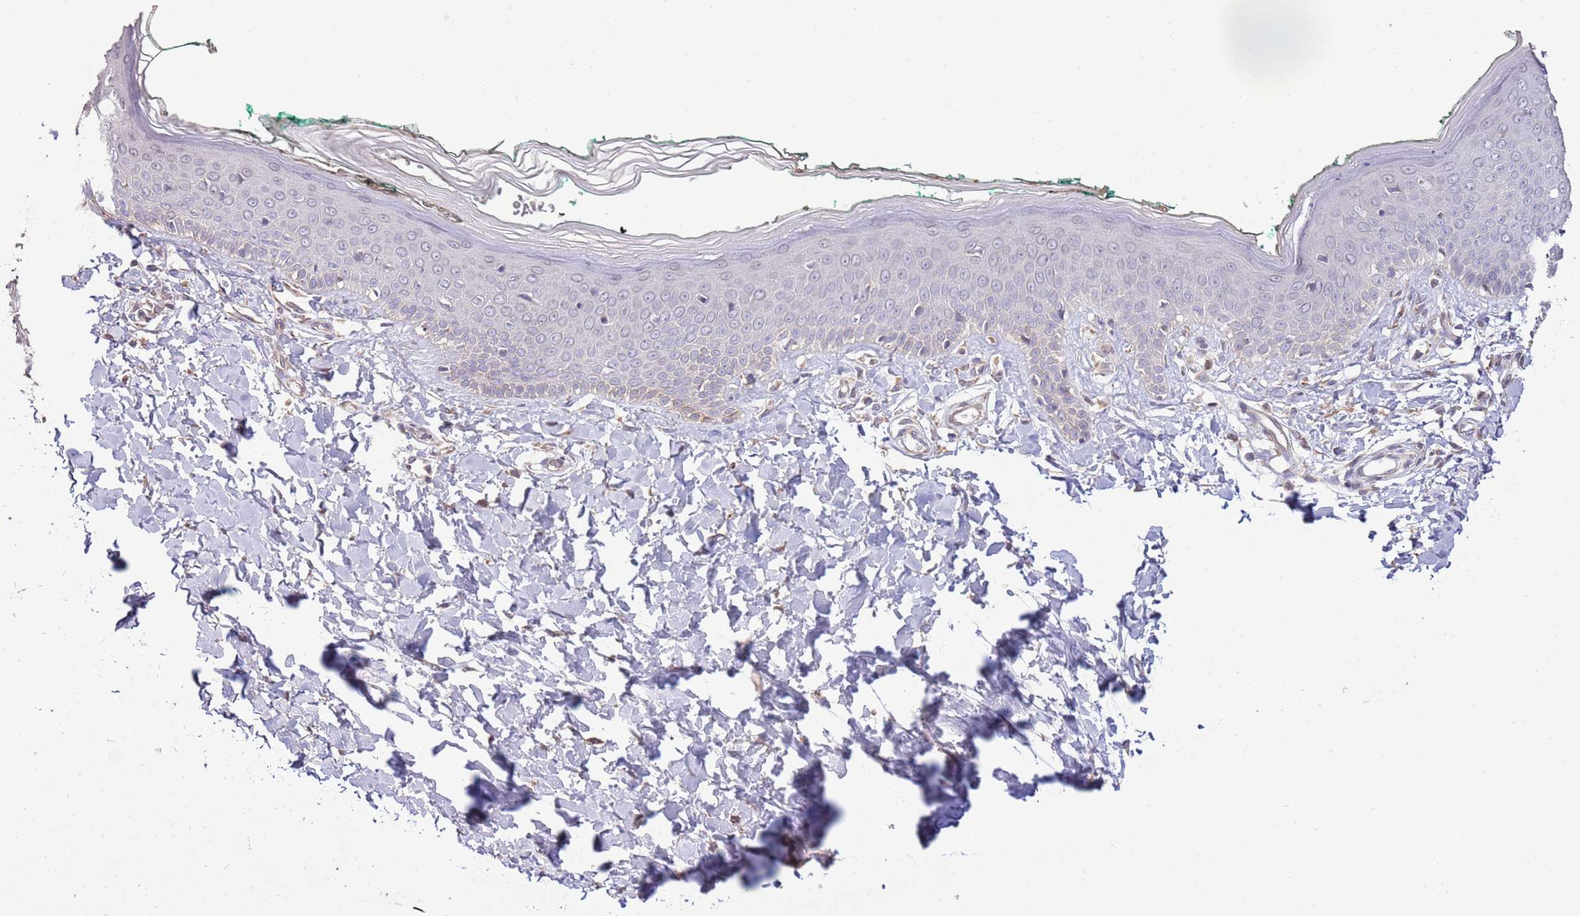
{"staining": {"intensity": "negative", "quantity": "none", "location": "none"}, "tissue": "skin", "cell_type": "Fibroblasts", "image_type": "normal", "snomed": [{"axis": "morphology", "description": "Normal tissue, NOS"}, {"axis": "morphology", "description": "Malignant melanoma, NOS"}, {"axis": "topography", "description": "Skin"}], "caption": "Protein analysis of benign skin exhibits no significant staining in fibroblasts.", "gene": "IVD", "patient": {"sex": "male", "age": 62}}